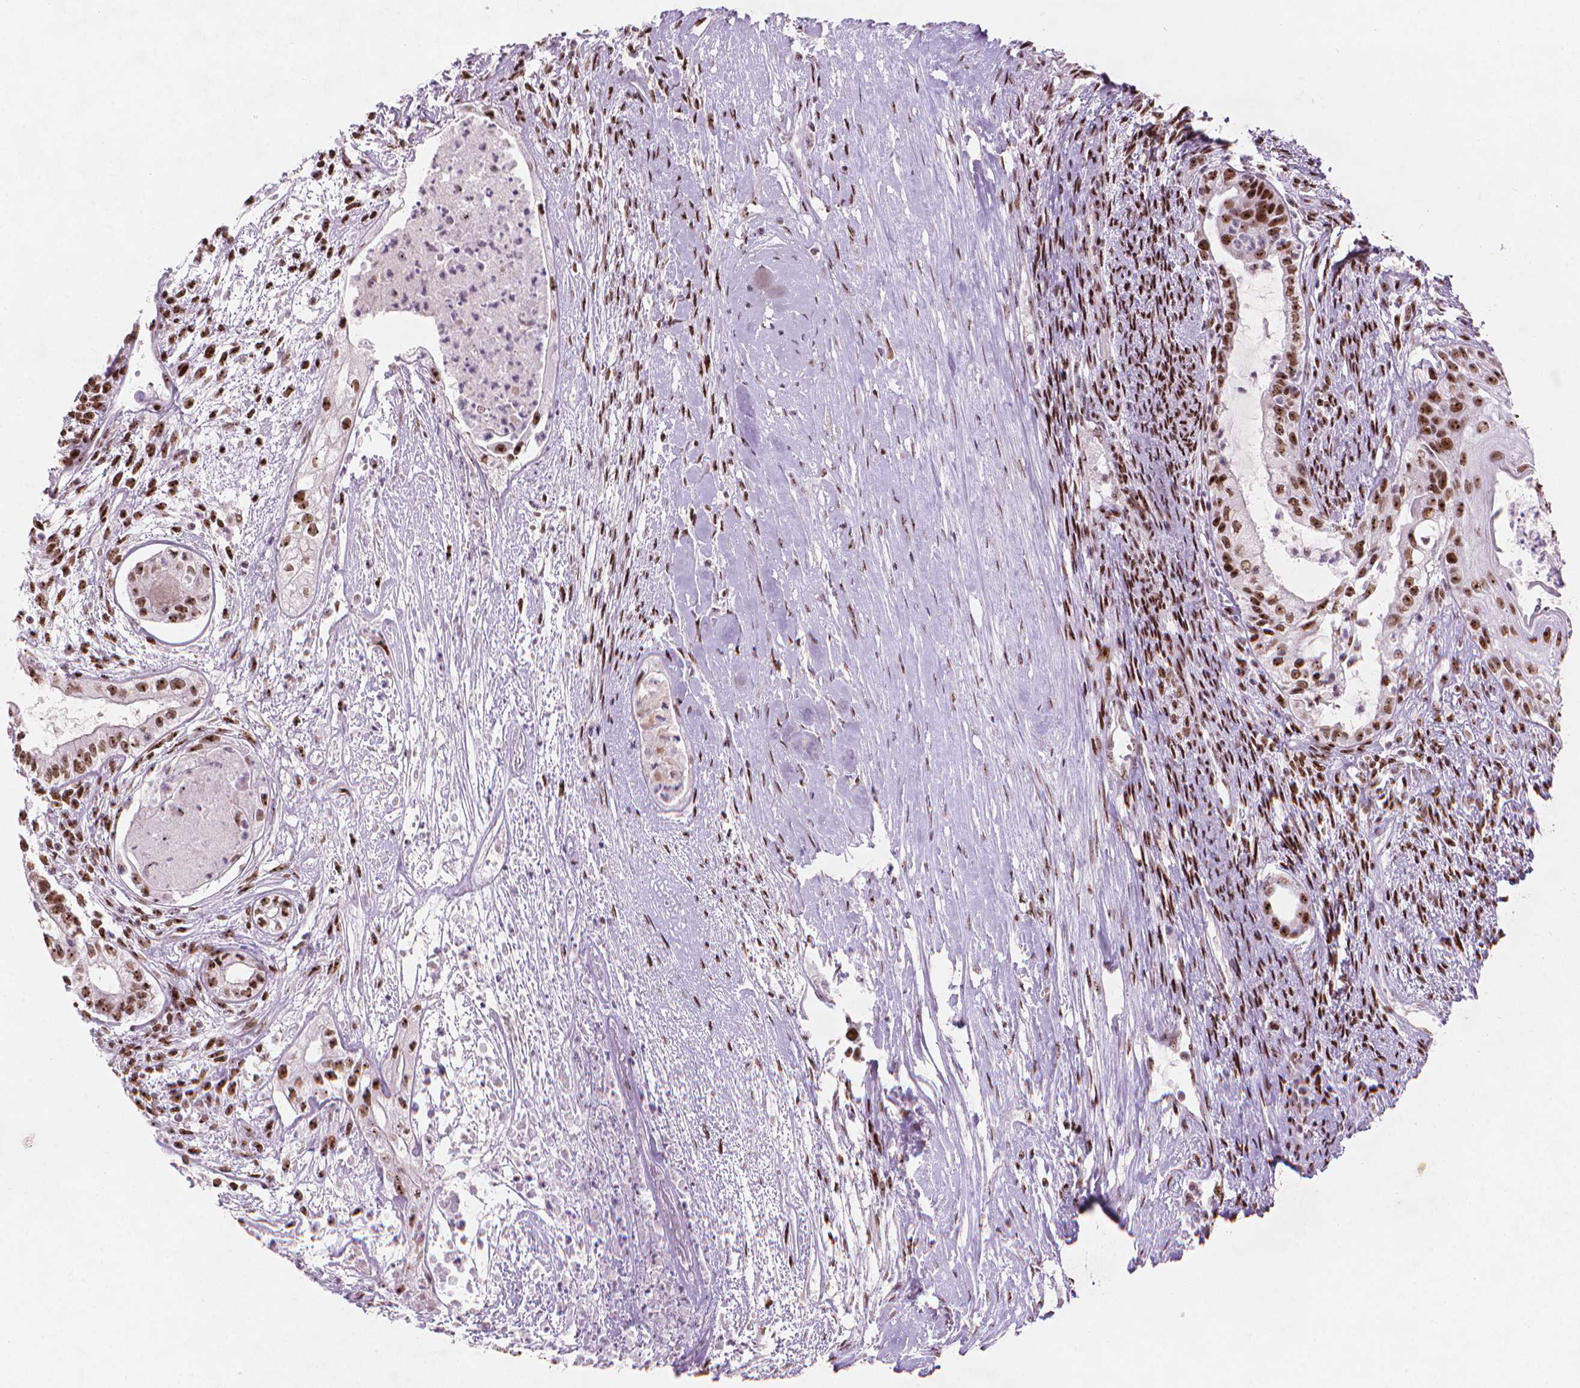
{"staining": {"intensity": "strong", "quantity": ">75%", "location": "nuclear"}, "tissue": "testis cancer", "cell_type": "Tumor cells", "image_type": "cancer", "snomed": [{"axis": "morphology", "description": "Carcinoma, Embryonal, NOS"}, {"axis": "topography", "description": "Testis"}], "caption": "Protein staining by immunohistochemistry (IHC) demonstrates strong nuclear expression in about >75% of tumor cells in testis cancer (embryonal carcinoma).", "gene": "HES7", "patient": {"sex": "male", "age": 37}}